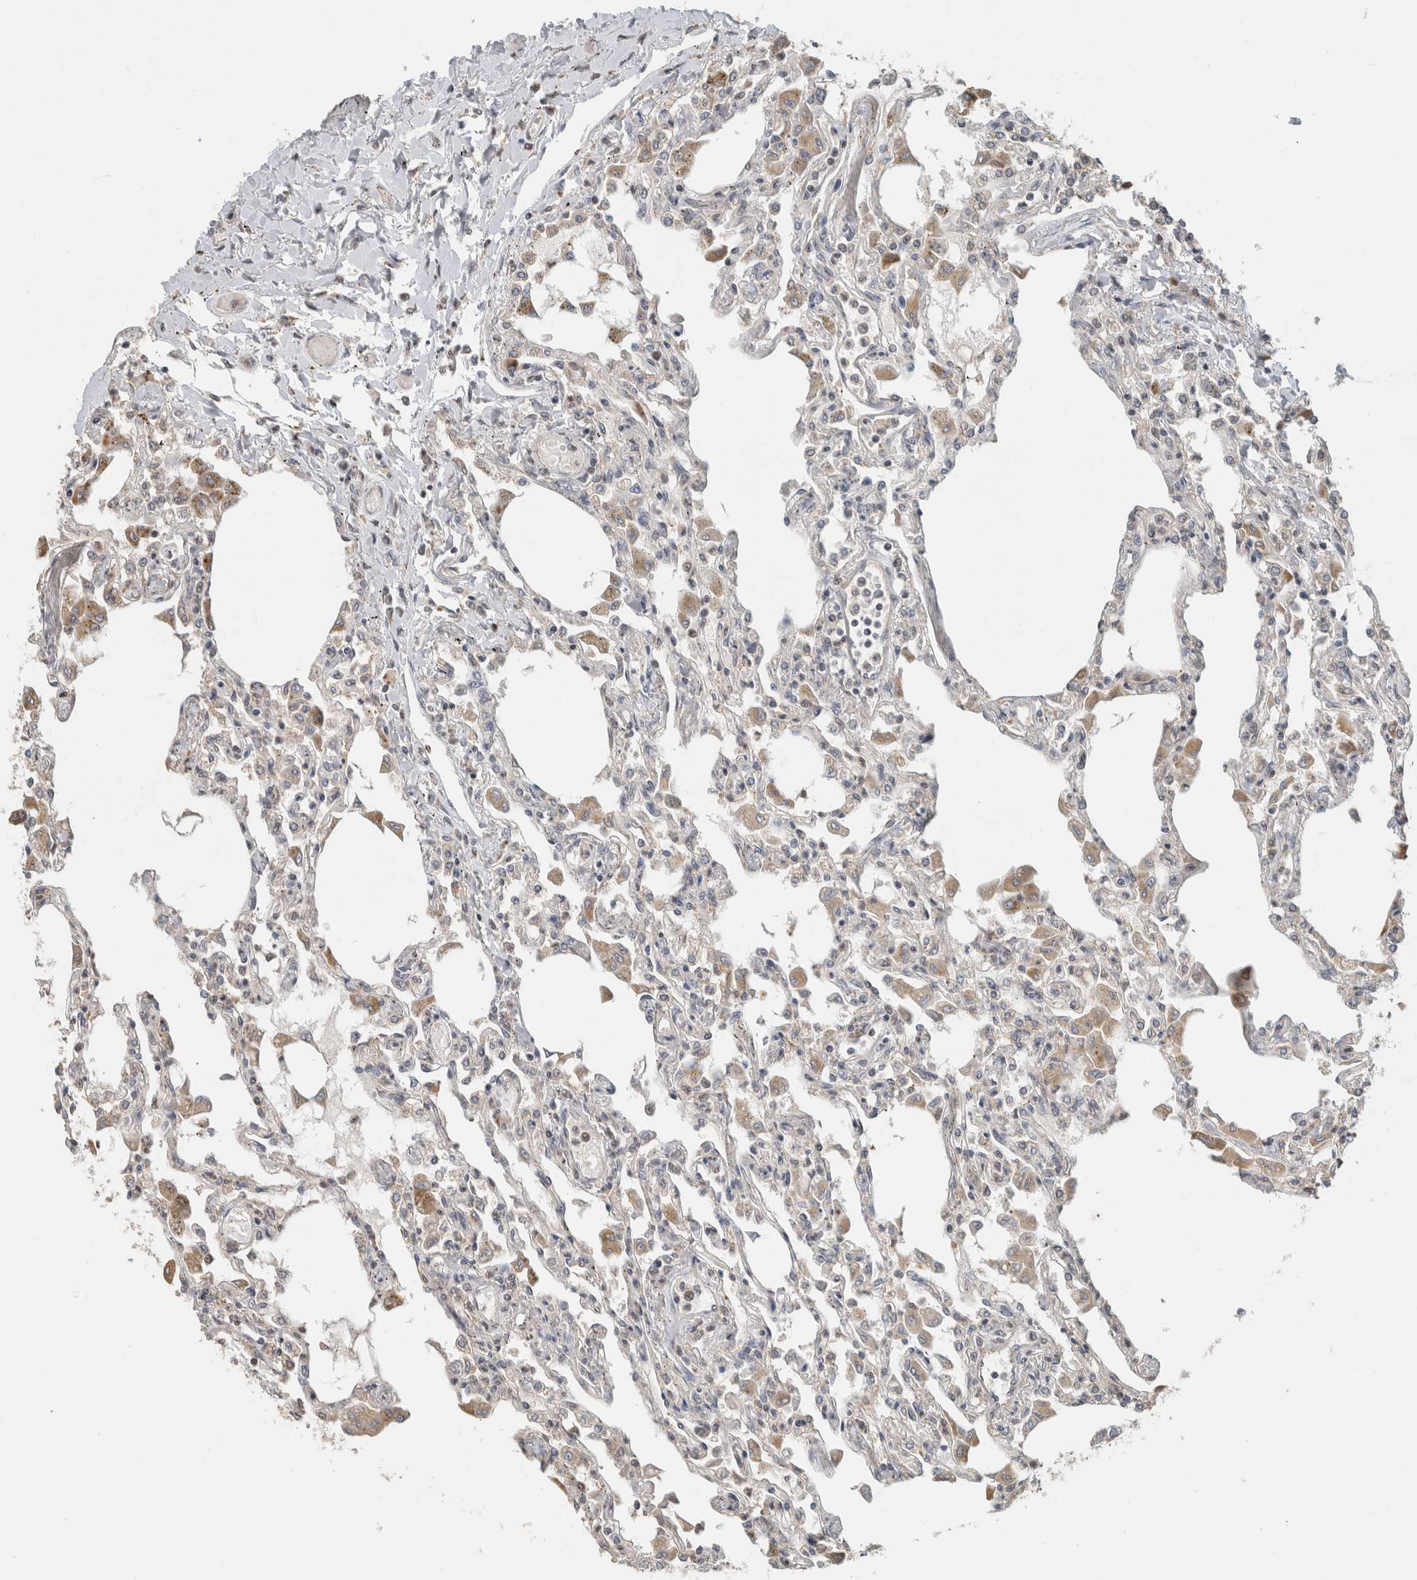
{"staining": {"intensity": "weak", "quantity": "<25%", "location": "cytoplasmic/membranous"}, "tissue": "lung", "cell_type": "Alveolar cells", "image_type": "normal", "snomed": [{"axis": "morphology", "description": "Normal tissue, NOS"}, {"axis": "topography", "description": "Bronchus"}, {"axis": "topography", "description": "Lung"}], "caption": "This photomicrograph is of normal lung stained with IHC to label a protein in brown with the nuclei are counter-stained blue. There is no expression in alveolar cells. (DAB IHC with hematoxylin counter stain).", "gene": "GINS4", "patient": {"sex": "female", "age": 49}}